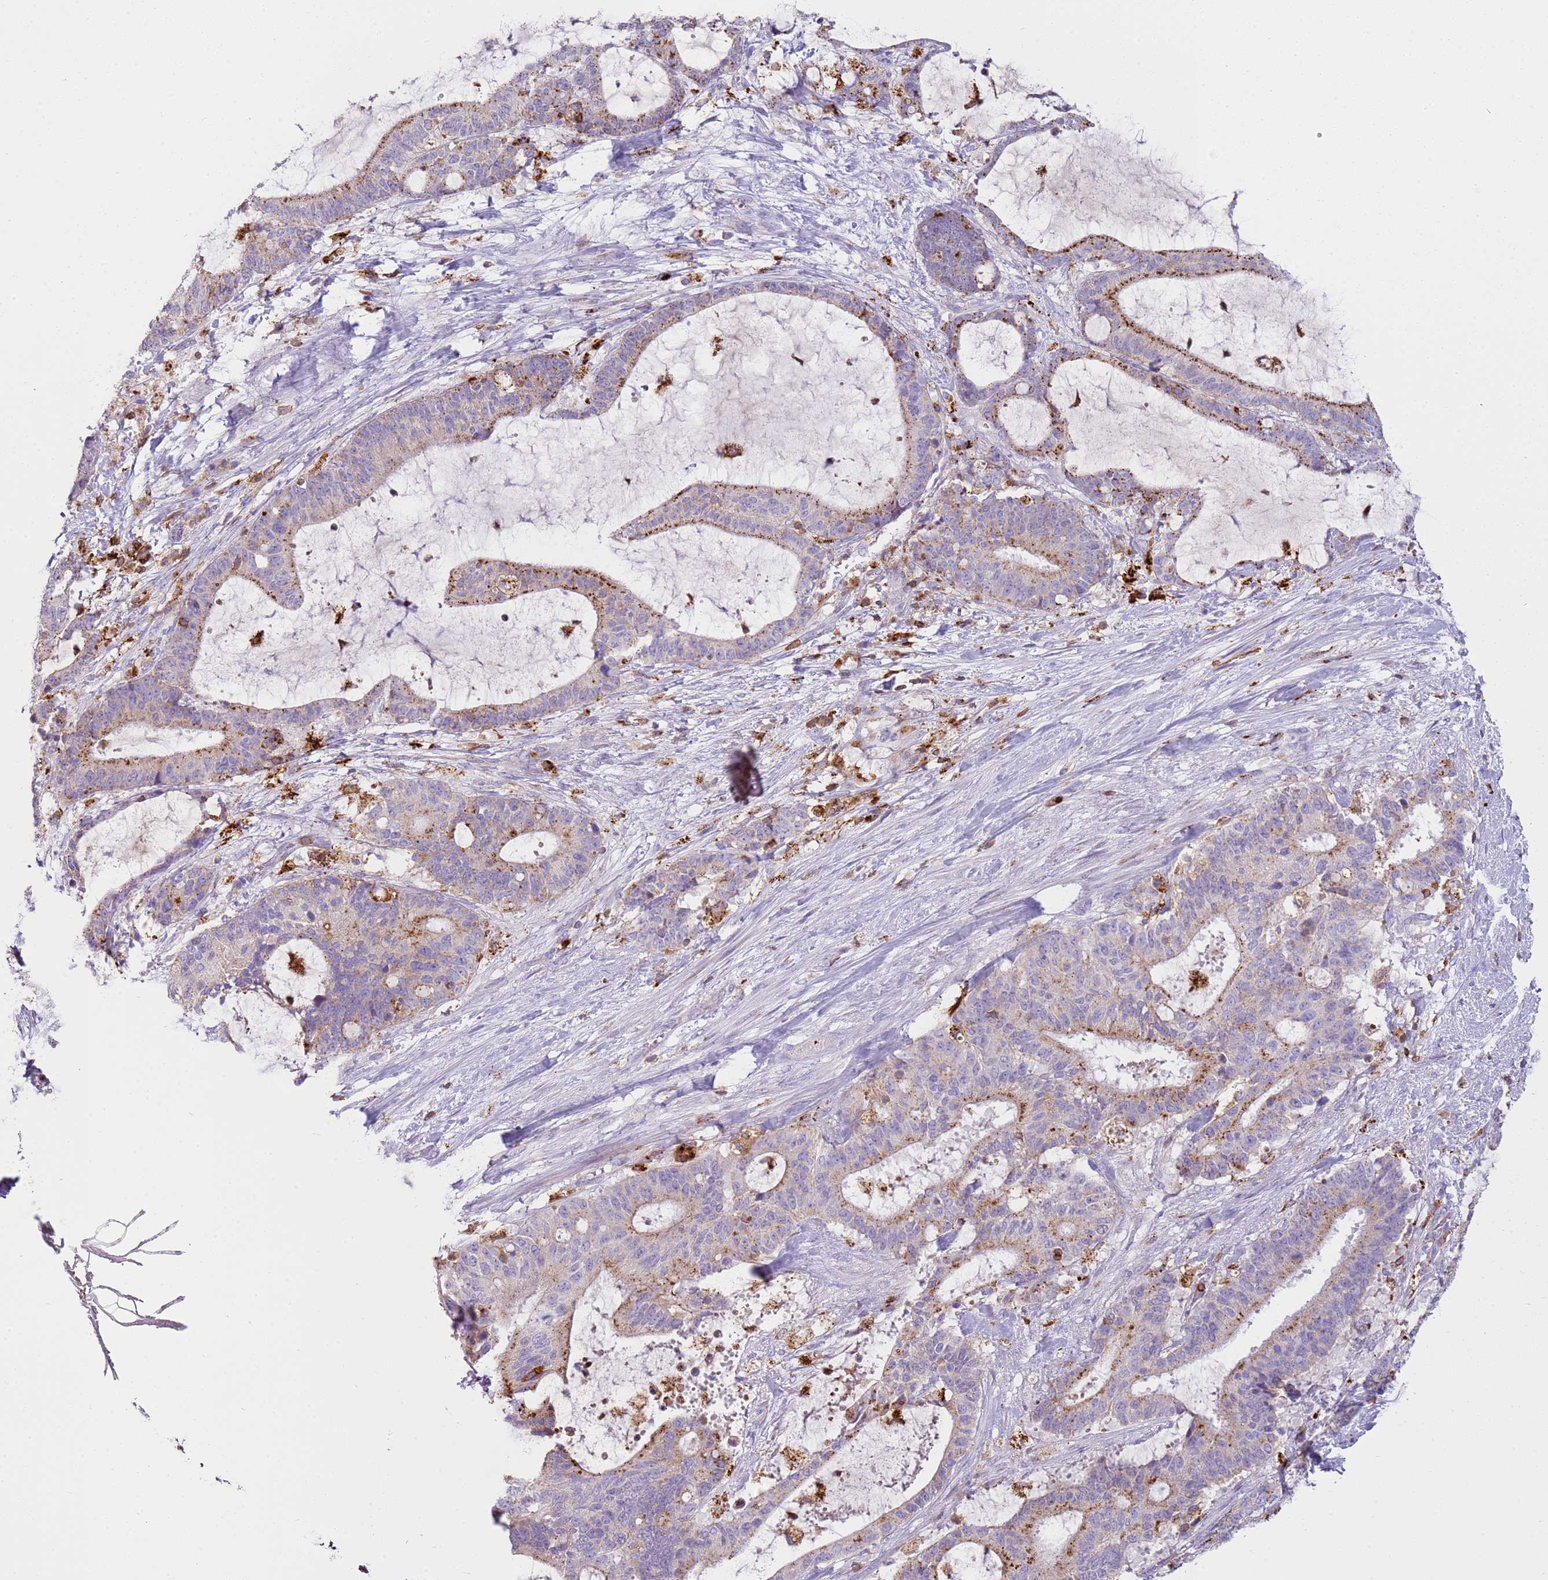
{"staining": {"intensity": "strong", "quantity": "25%-75%", "location": "cytoplasmic/membranous"}, "tissue": "liver cancer", "cell_type": "Tumor cells", "image_type": "cancer", "snomed": [{"axis": "morphology", "description": "Normal tissue, NOS"}, {"axis": "morphology", "description": "Cholangiocarcinoma"}, {"axis": "topography", "description": "Liver"}, {"axis": "topography", "description": "Peripheral nerve tissue"}], "caption": "Cholangiocarcinoma (liver) tissue displays strong cytoplasmic/membranous positivity in approximately 25%-75% of tumor cells The staining was performed using DAB to visualize the protein expression in brown, while the nuclei were stained in blue with hematoxylin (Magnification: 20x).", "gene": "TTPAL", "patient": {"sex": "female", "age": 73}}